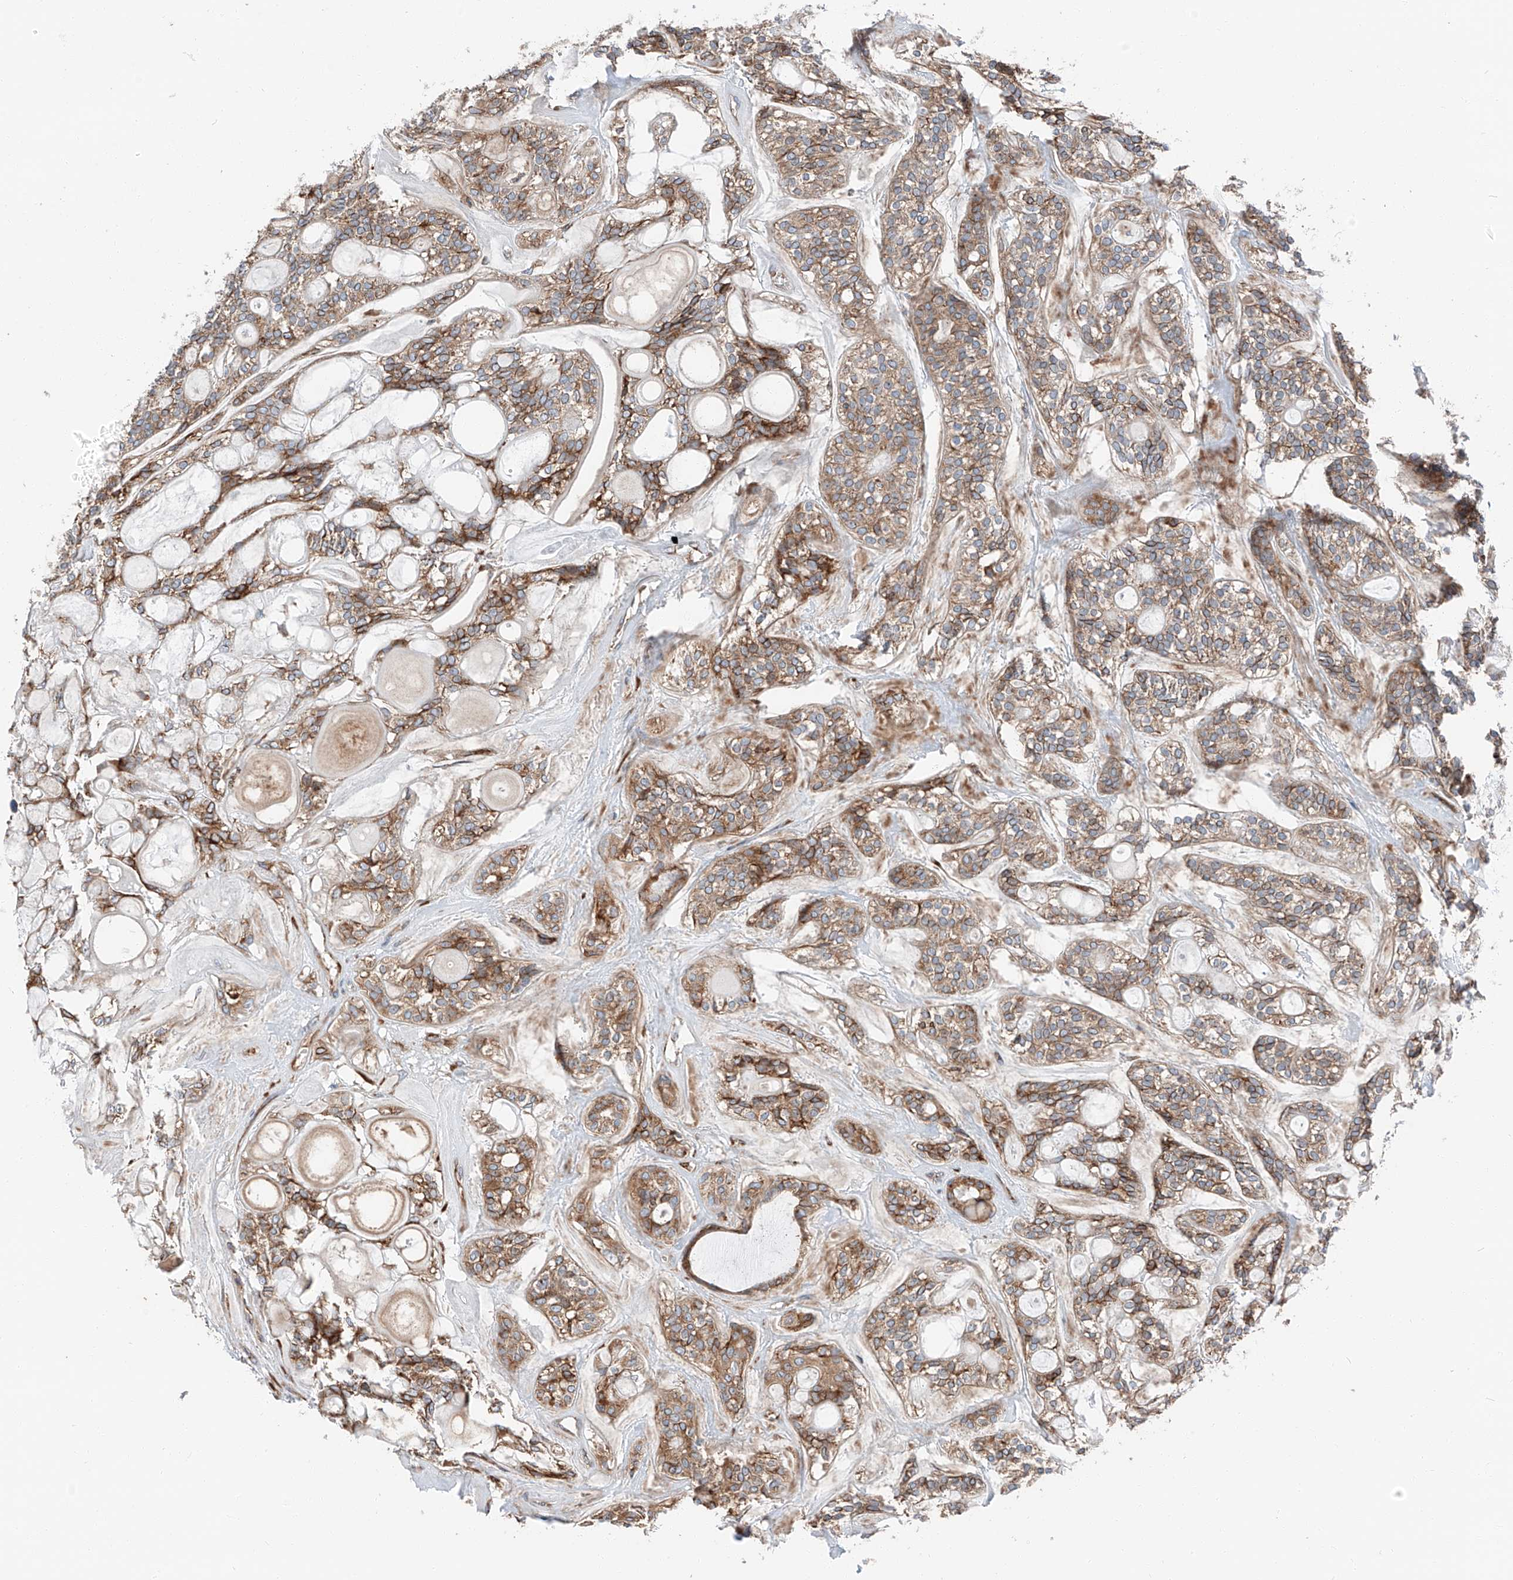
{"staining": {"intensity": "moderate", "quantity": ">75%", "location": "cytoplasmic/membranous"}, "tissue": "head and neck cancer", "cell_type": "Tumor cells", "image_type": "cancer", "snomed": [{"axis": "morphology", "description": "Adenocarcinoma, NOS"}, {"axis": "topography", "description": "Head-Neck"}], "caption": "Head and neck cancer (adenocarcinoma) was stained to show a protein in brown. There is medium levels of moderate cytoplasmic/membranous positivity in about >75% of tumor cells.", "gene": "ZC3H15", "patient": {"sex": "male", "age": 66}}